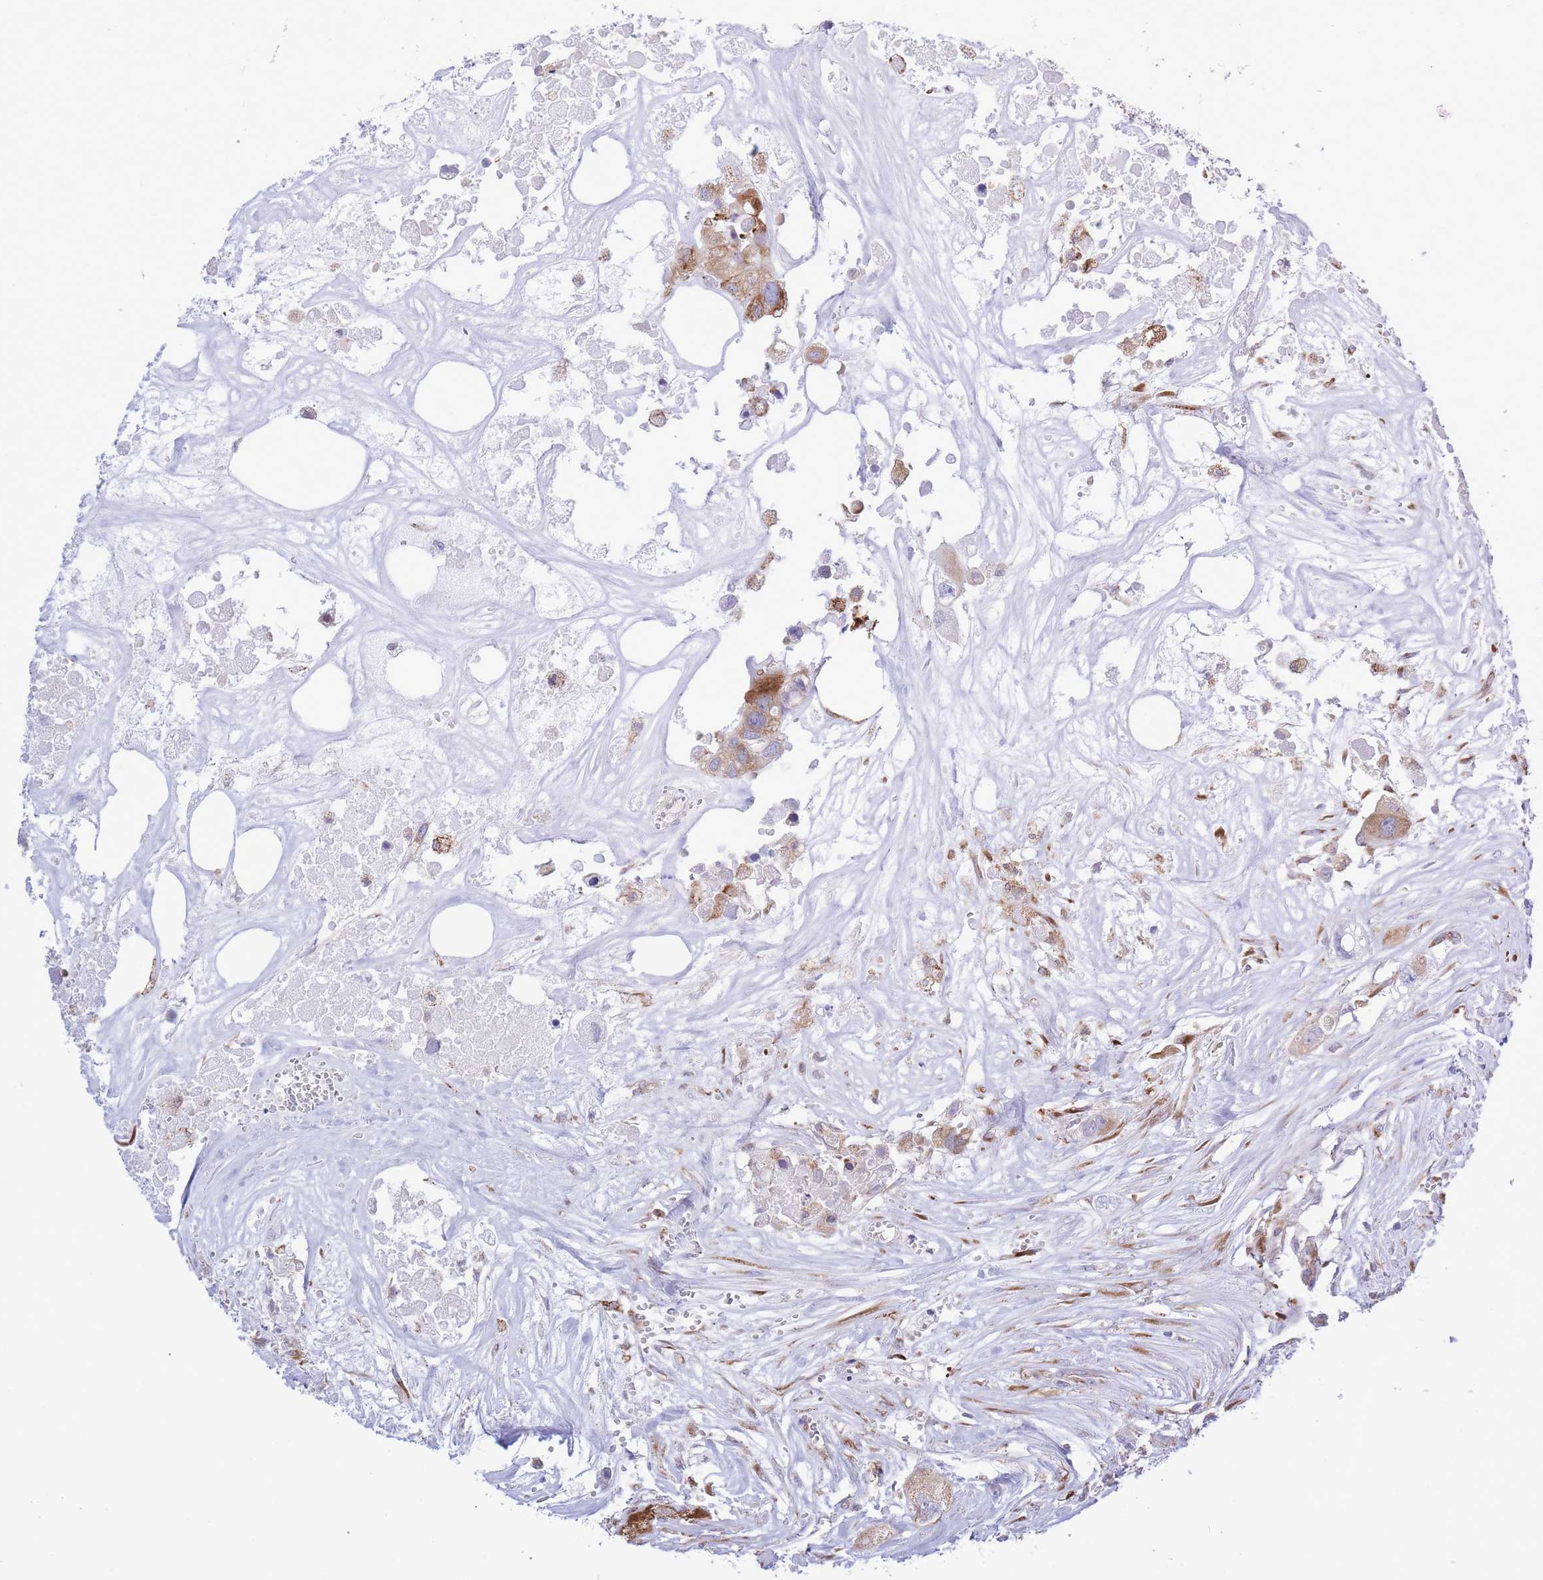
{"staining": {"intensity": "moderate", "quantity": "25%-75%", "location": "cytoplasmic/membranous"}, "tissue": "colorectal cancer", "cell_type": "Tumor cells", "image_type": "cancer", "snomed": [{"axis": "morphology", "description": "Adenocarcinoma, NOS"}, {"axis": "topography", "description": "Colon"}], "caption": "Protein staining of adenocarcinoma (colorectal) tissue displays moderate cytoplasmic/membranous staining in approximately 25%-75% of tumor cells.", "gene": "MYDGF", "patient": {"sex": "male", "age": 77}}